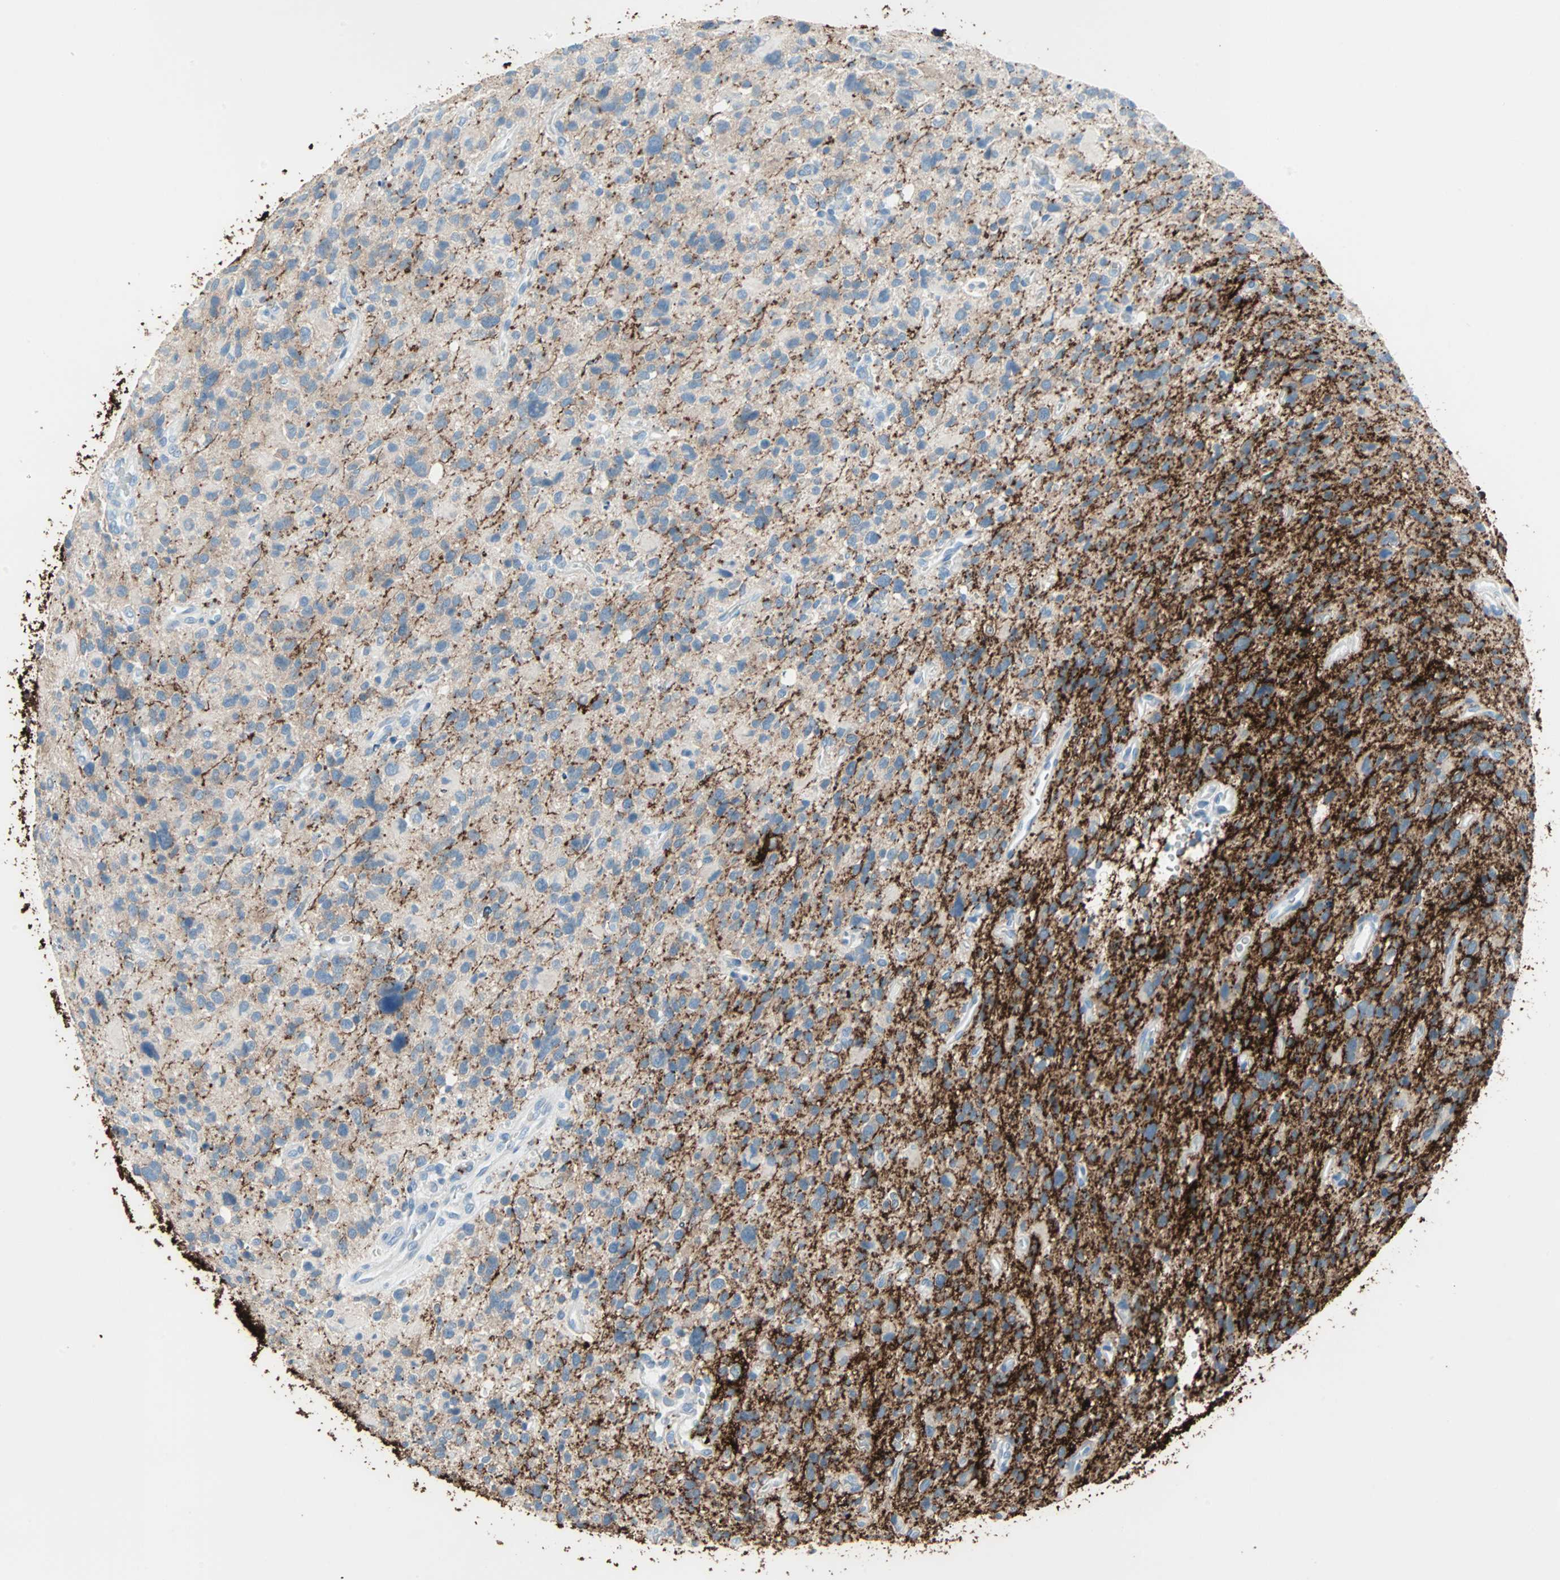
{"staining": {"intensity": "negative", "quantity": "none", "location": "none"}, "tissue": "glioma", "cell_type": "Tumor cells", "image_type": "cancer", "snomed": [{"axis": "morphology", "description": "Glioma, malignant, High grade"}, {"axis": "topography", "description": "Brain"}], "caption": "This is an immunohistochemistry image of malignant glioma (high-grade). There is no staining in tumor cells.", "gene": "STX1A", "patient": {"sex": "male", "age": 48}}